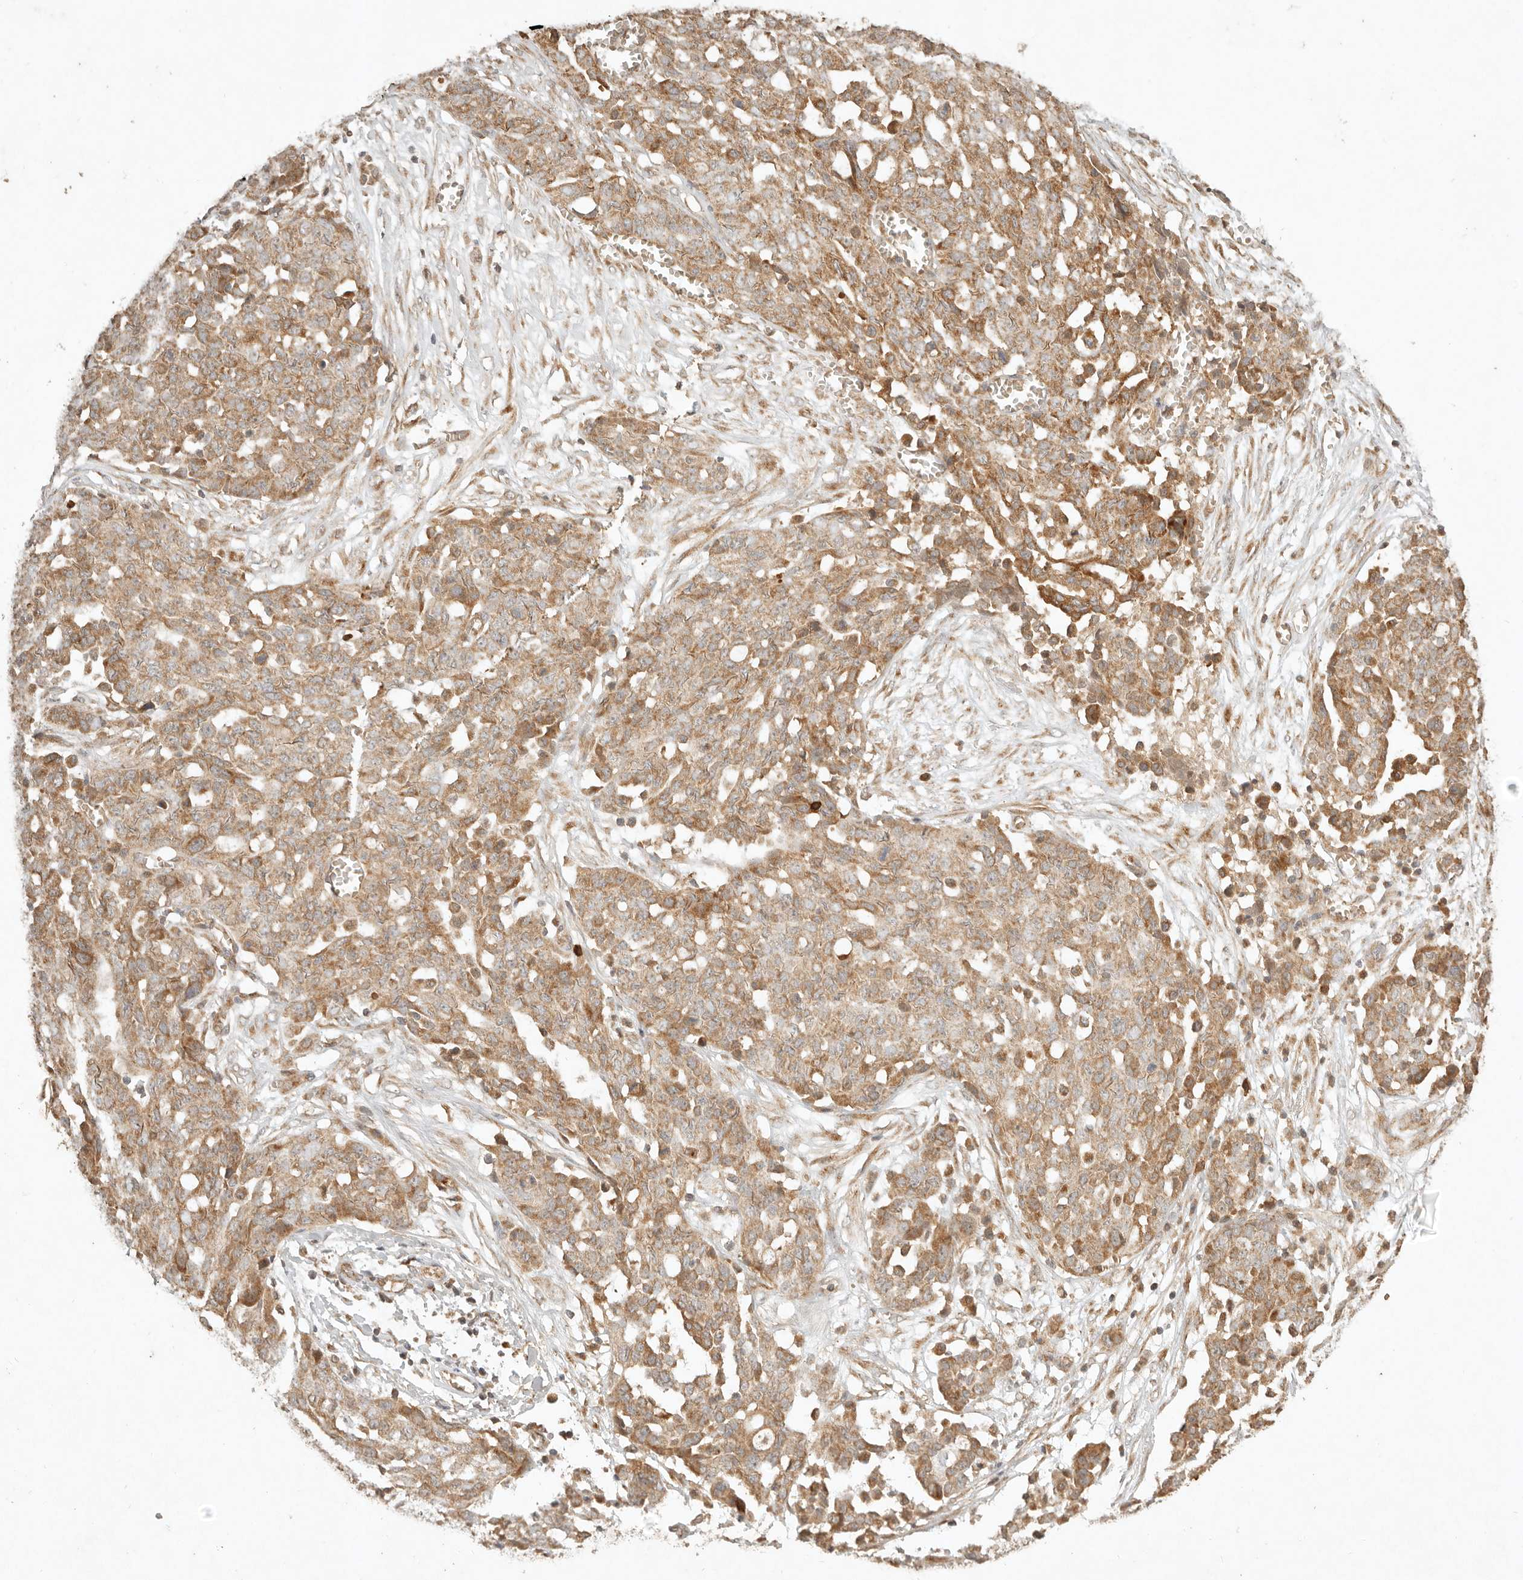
{"staining": {"intensity": "moderate", "quantity": ">75%", "location": "cytoplasmic/membranous"}, "tissue": "ovarian cancer", "cell_type": "Tumor cells", "image_type": "cancer", "snomed": [{"axis": "morphology", "description": "Cystadenocarcinoma, serous, NOS"}, {"axis": "topography", "description": "Soft tissue"}, {"axis": "topography", "description": "Ovary"}], "caption": "Serous cystadenocarcinoma (ovarian) stained with a protein marker demonstrates moderate staining in tumor cells.", "gene": "CLEC4C", "patient": {"sex": "female", "age": 57}}